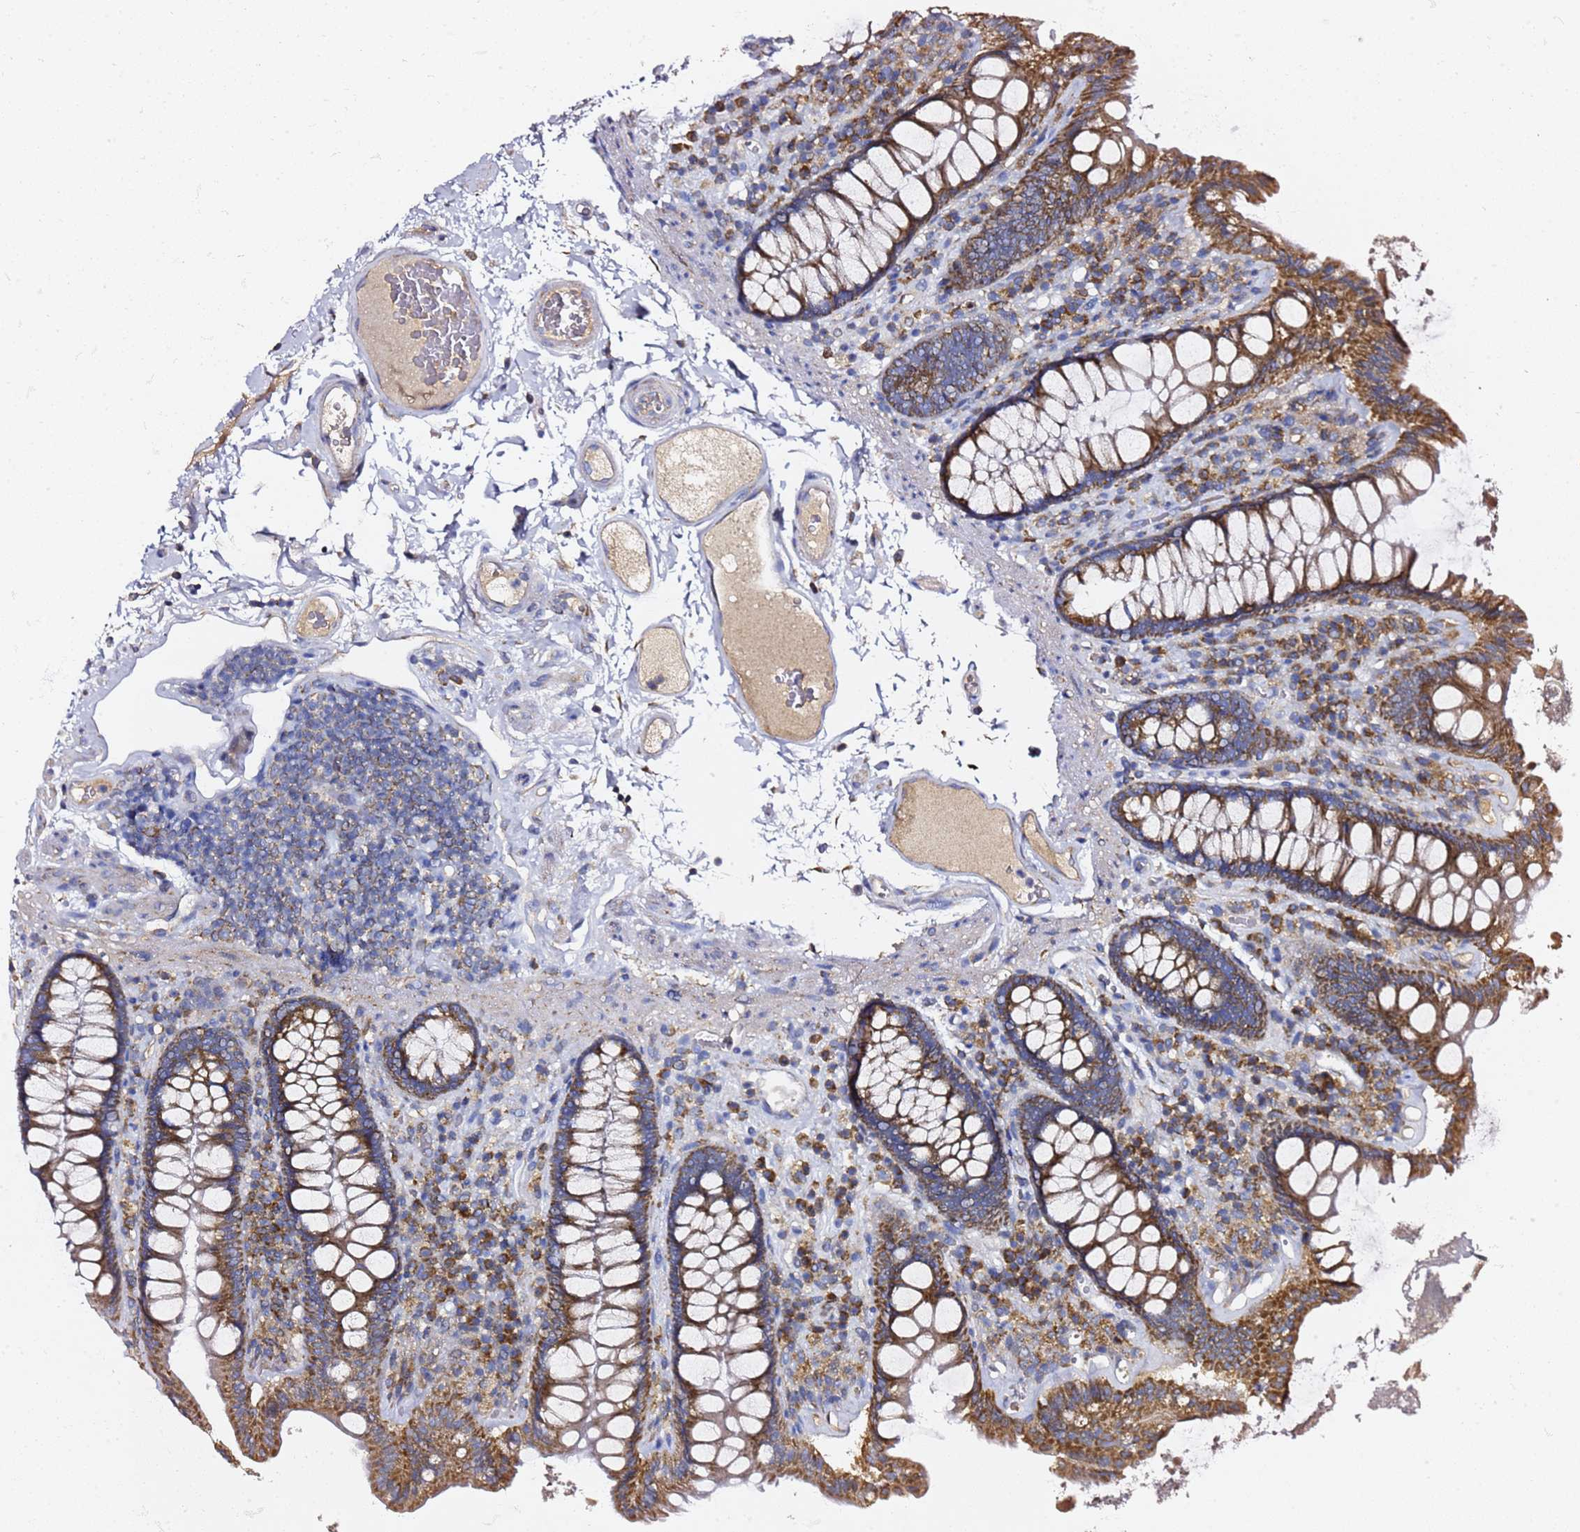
{"staining": {"intensity": "moderate", "quantity": ">75%", "location": "cytoplasmic/membranous"}, "tissue": "colon", "cell_type": "Endothelial cells", "image_type": "normal", "snomed": [{"axis": "morphology", "description": "Normal tissue, NOS"}, {"axis": "topography", "description": "Colon"}], "caption": "Protein expression analysis of unremarkable human colon reveals moderate cytoplasmic/membranous positivity in about >75% of endothelial cells. (DAB = brown stain, brightfield microscopy at high magnification).", "gene": "C19orf12", "patient": {"sex": "male", "age": 84}}